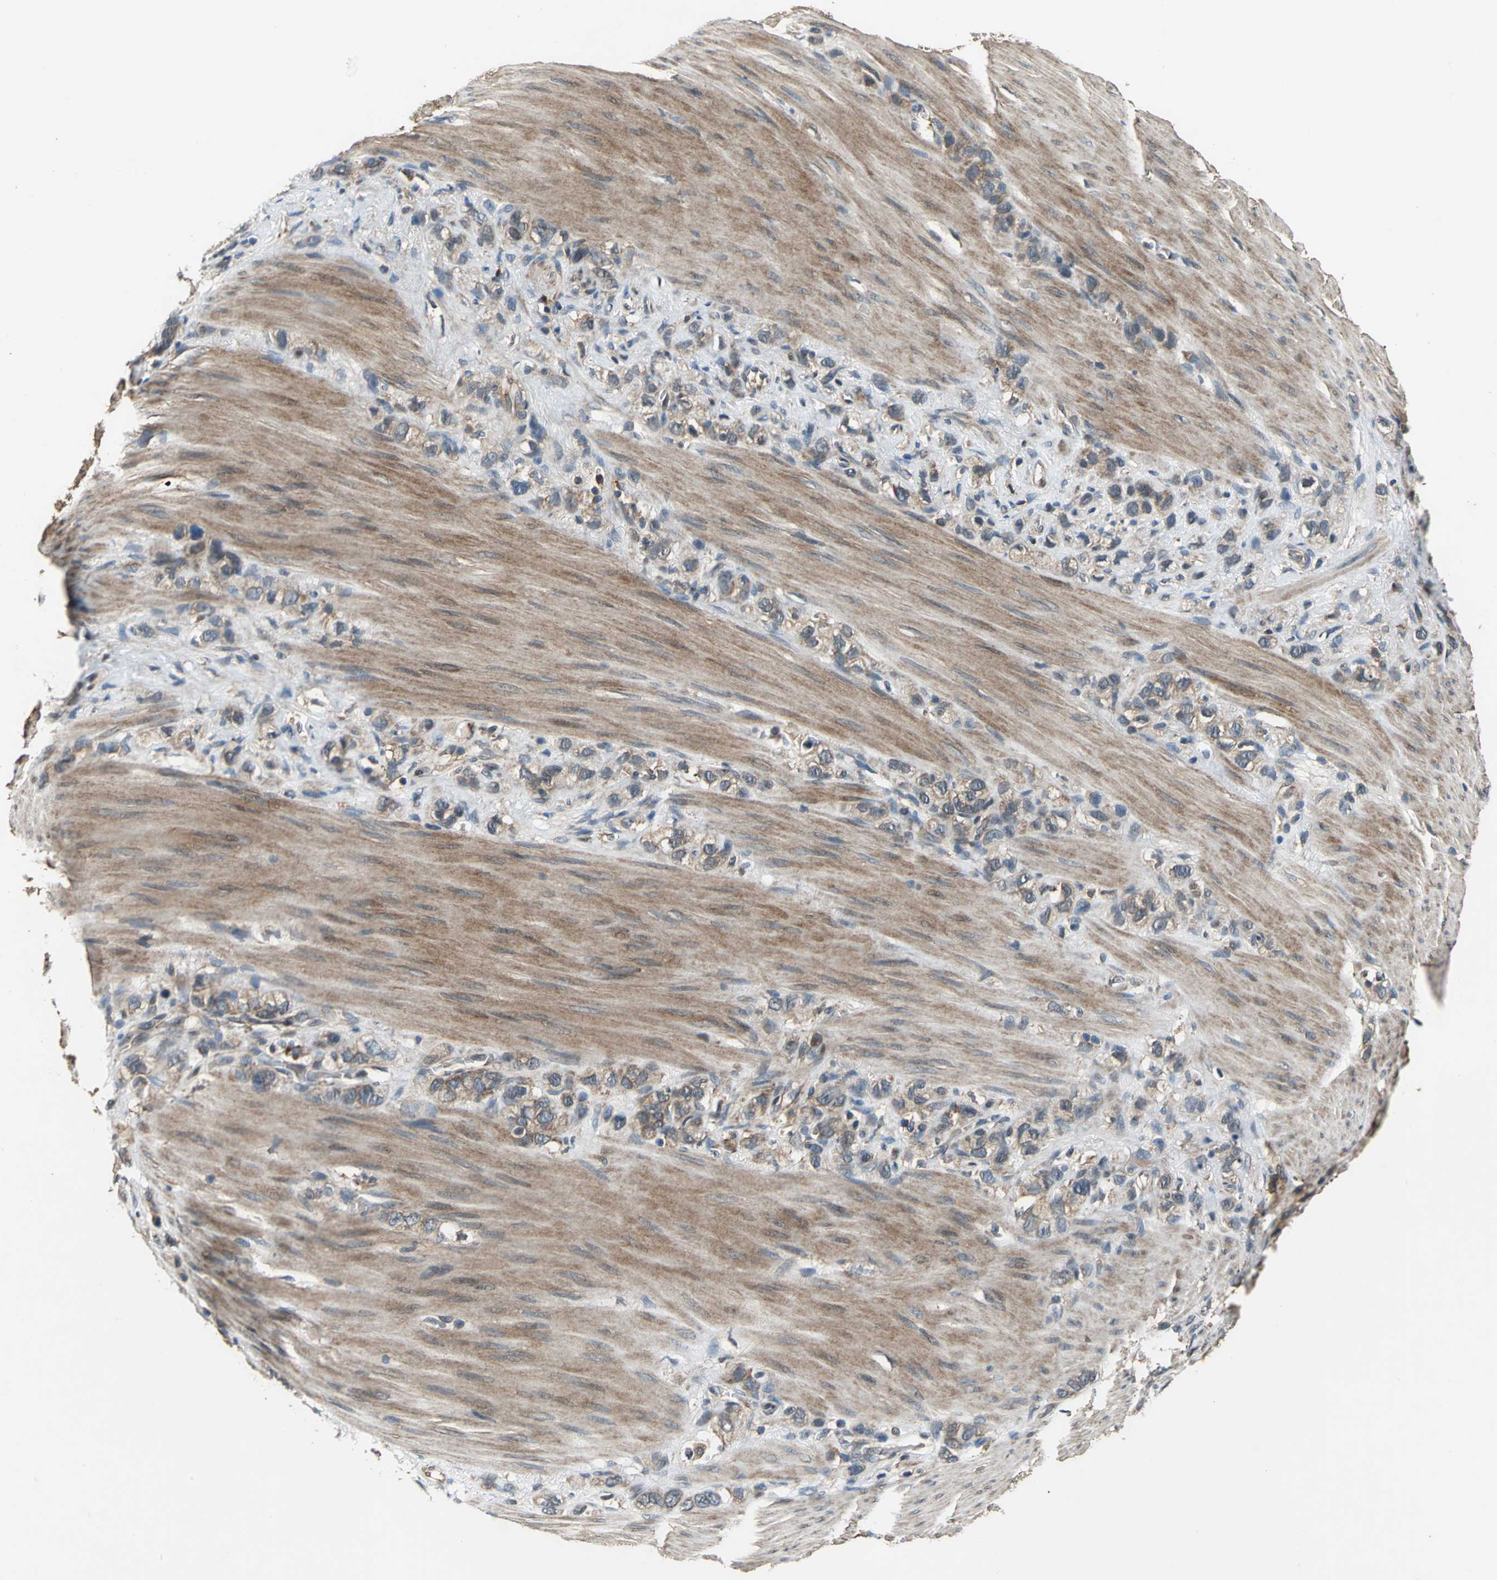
{"staining": {"intensity": "weak", "quantity": ">75%", "location": "cytoplasmic/membranous"}, "tissue": "stomach cancer", "cell_type": "Tumor cells", "image_type": "cancer", "snomed": [{"axis": "morphology", "description": "Normal tissue, NOS"}, {"axis": "morphology", "description": "Adenocarcinoma, NOS"}, {"axis": "morphology", "description": "Adenocarcinoma, High grade"}, {"axis": "topography", "description": "Stomach, upper"}, {"axis": "topography", "description": "Stomach"}], "caption": "Immunohistochemical staining of stomach cancer (high-grade adenocarcinoma) shows low levels of weak cytoplasmic/membranous expression in about >75% of tumor cells. (DAB (3,3'-diaminobenzidine) IHC with brightfield microscopy, high magnification).", "gene": "EIF2B2", "patient": {"sex": "female", "age": 65}}